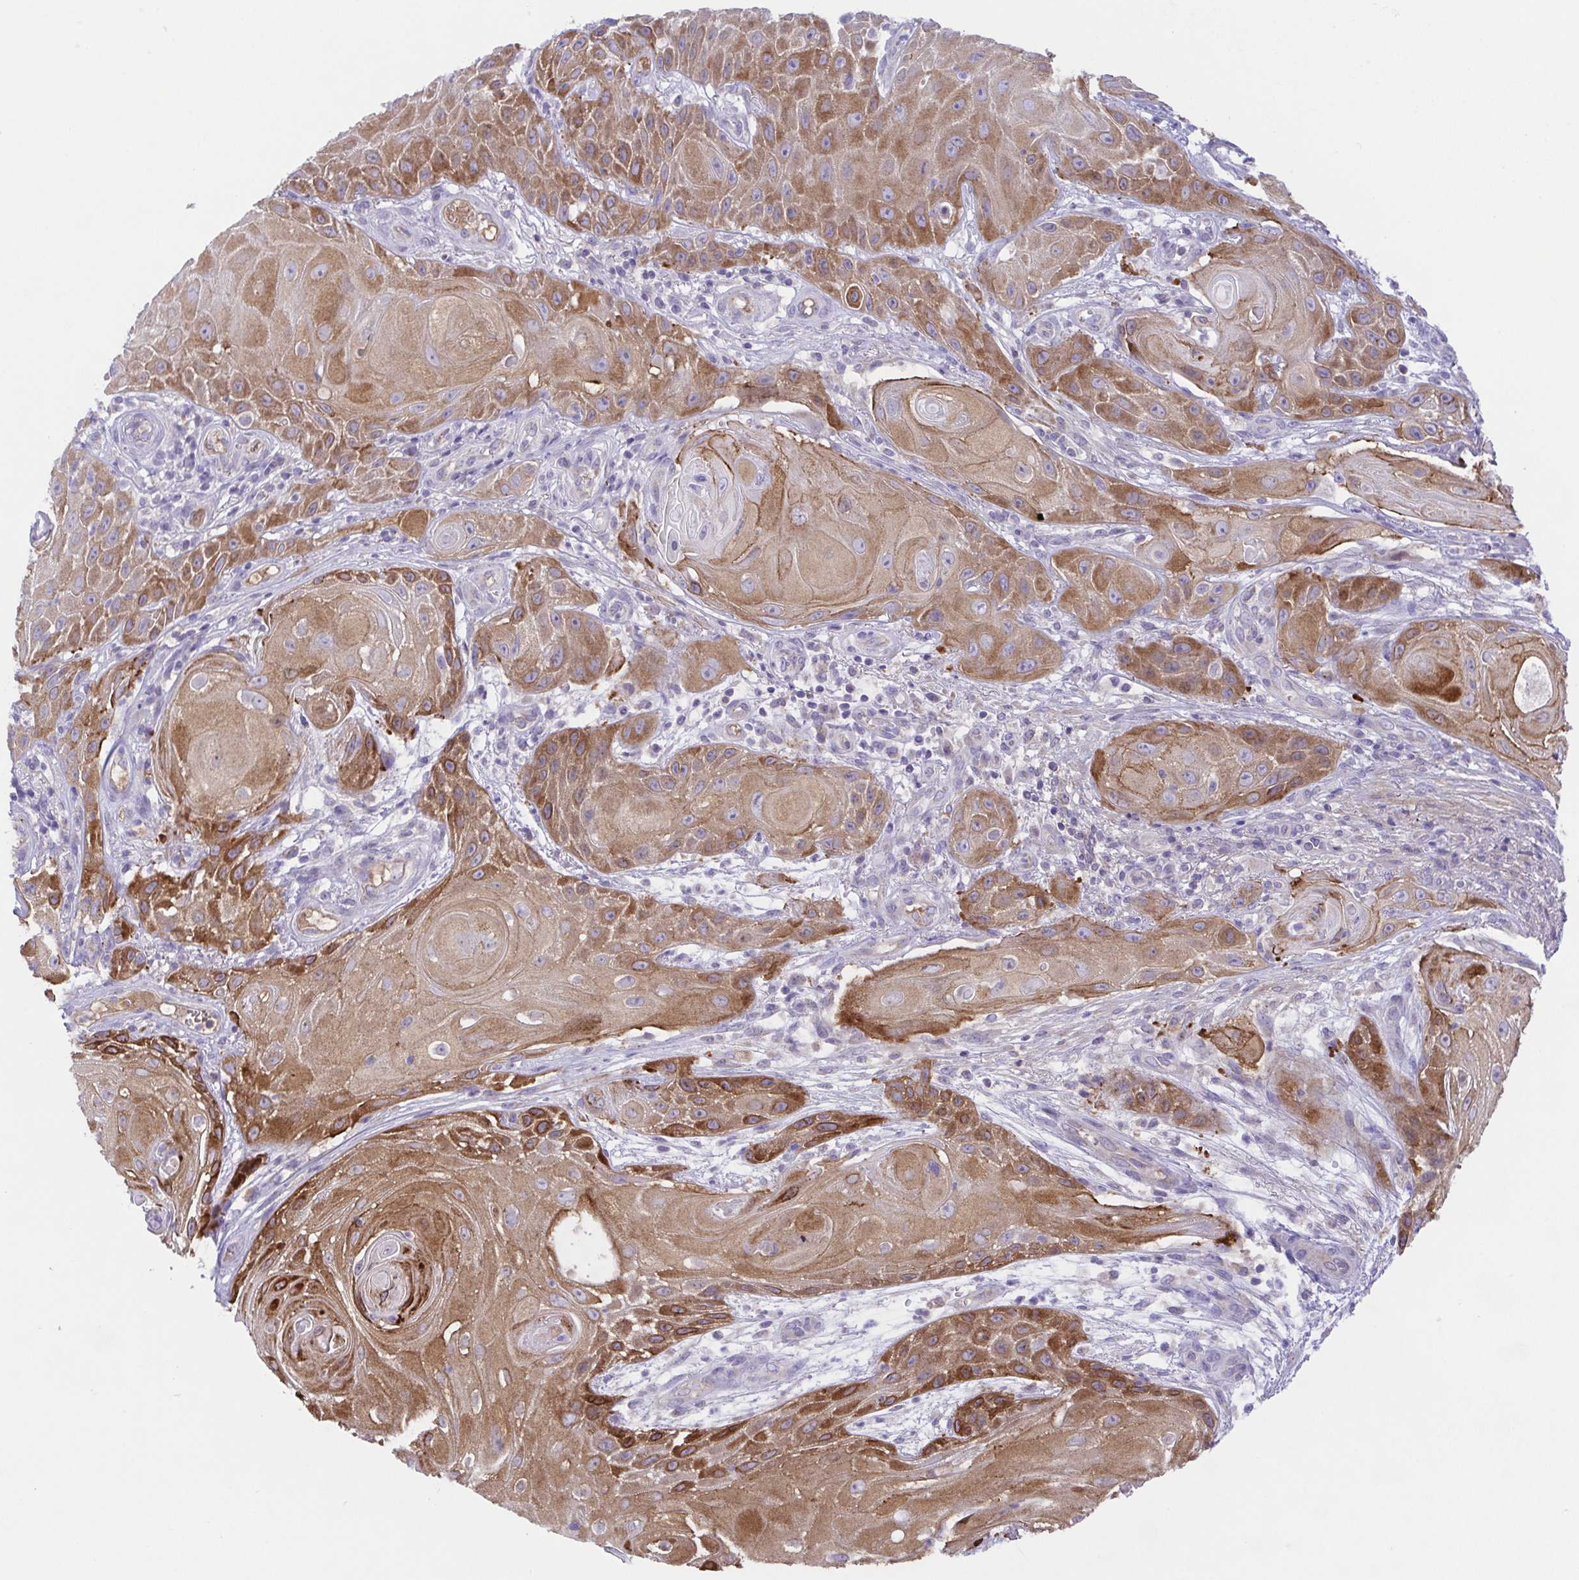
{"staining": {"intensity": "moderate", "quantity": ">75%", "location": "cytoplasmic/membranous"}, "tissue": "skin cancer", "cell_type": "Tumor cells", "image_type": "cancer", "snomed": [{"axis": "morphology", "description": "Squamous cell carcinoma, NOS"}, {"axis": "topography", "description": "Skin"}], "caption": "Skin cancer stained with immunohistochemistry demonstrates moderate cytoplasmic/membranous staining in approximately >75% of tumor cells.", "gene": "SLC13A1", "patient": {"sex": "male", "age": 62}}